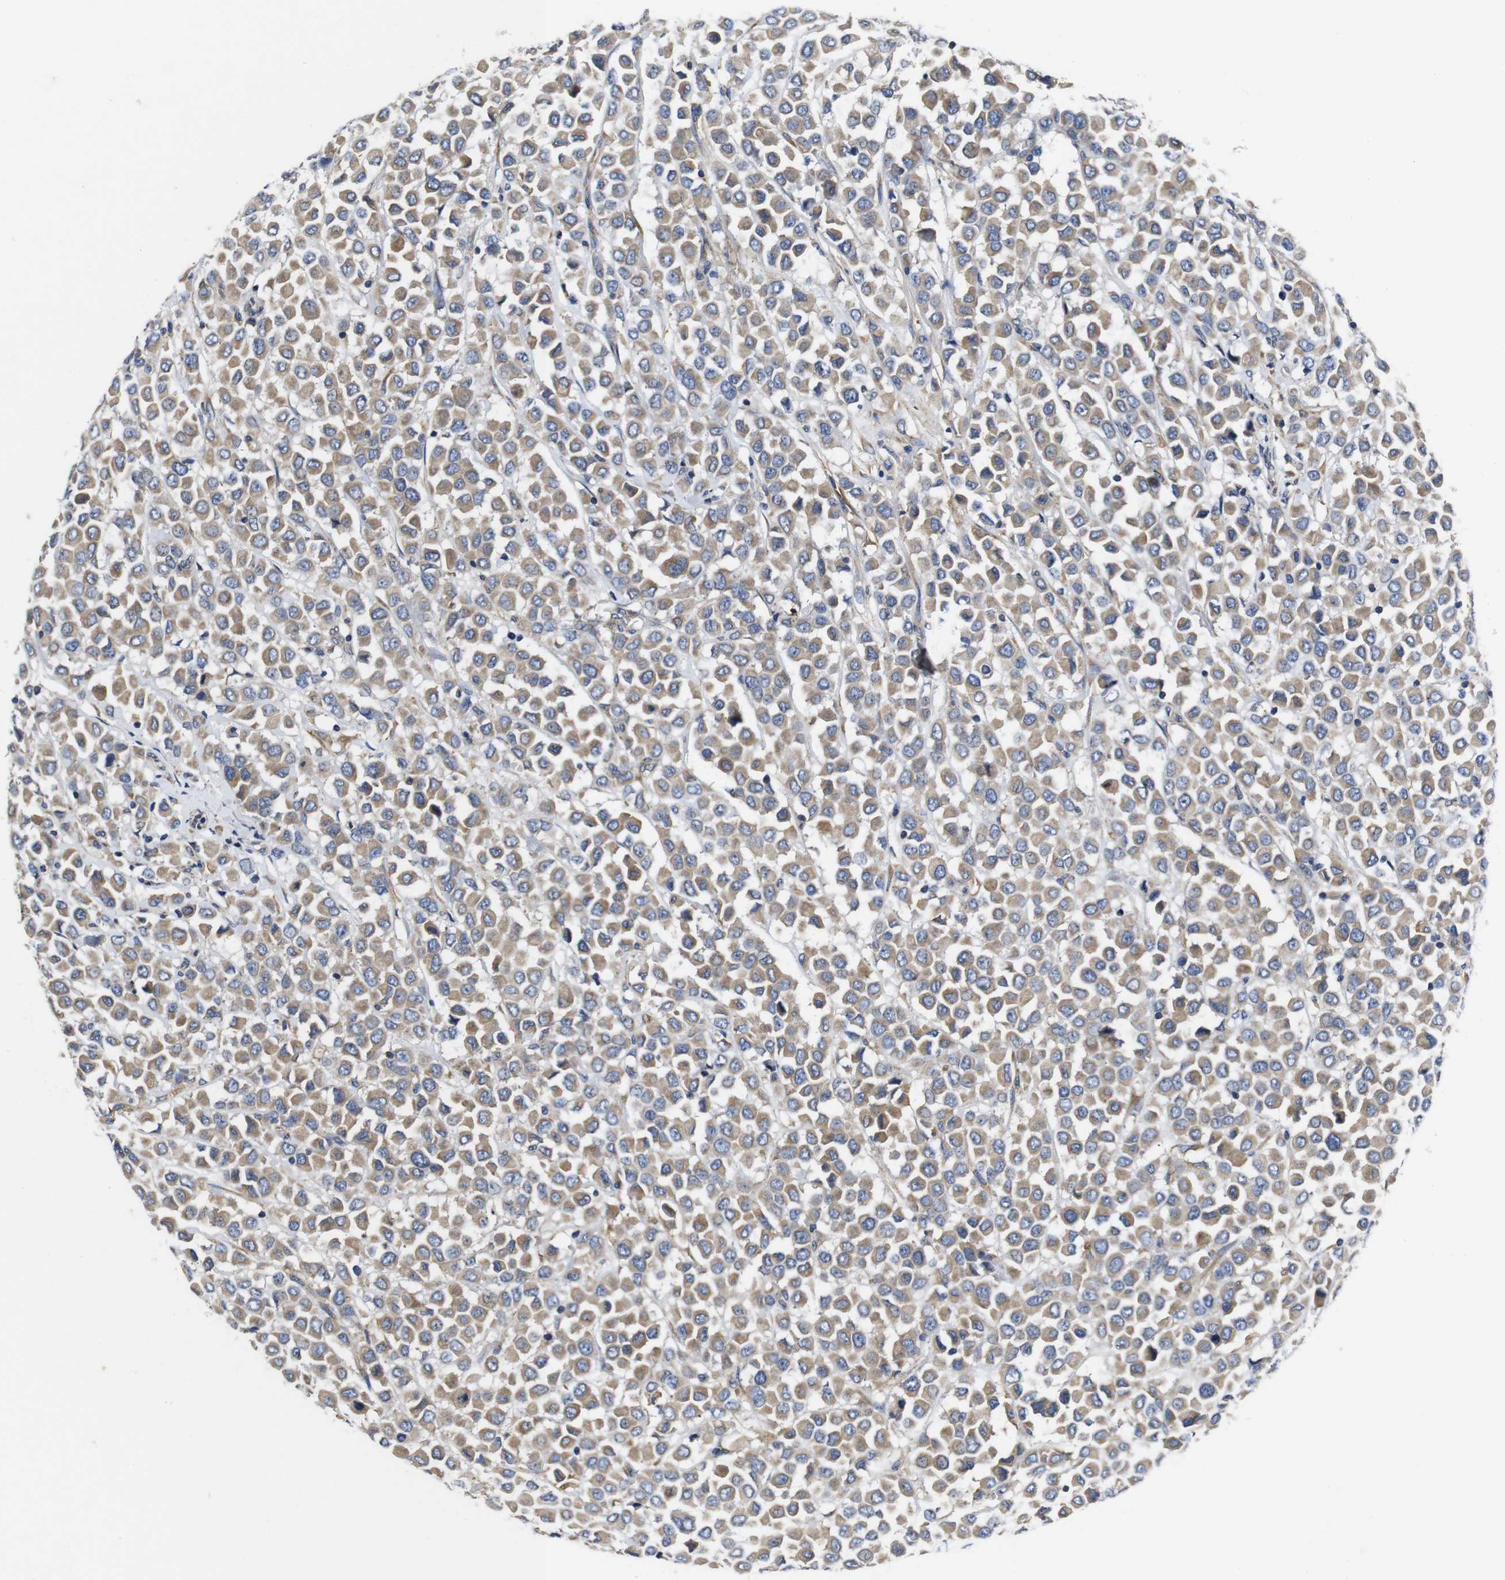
{"staining": {"intensity": "moderate", "quantity": ">75%", "location": "cytoplasmic/membranous"}, "tissue": "breast cancer", "cell_type": "Tumor cells", "image_type": "cancer", "snomed": [{"axis": "morphology", "description": "Duct carcinoma"}, {"axis": "topography", "description": "Breast"}], "caption": "Human breast invasive ductal carcinoma stained for a protein (brown) shows moderate cytoplasmic/membranous positive expression in about >75% of tumor cells.", "gene": "MARCHF7", "patient": {"sex": "female", "age": 61}}